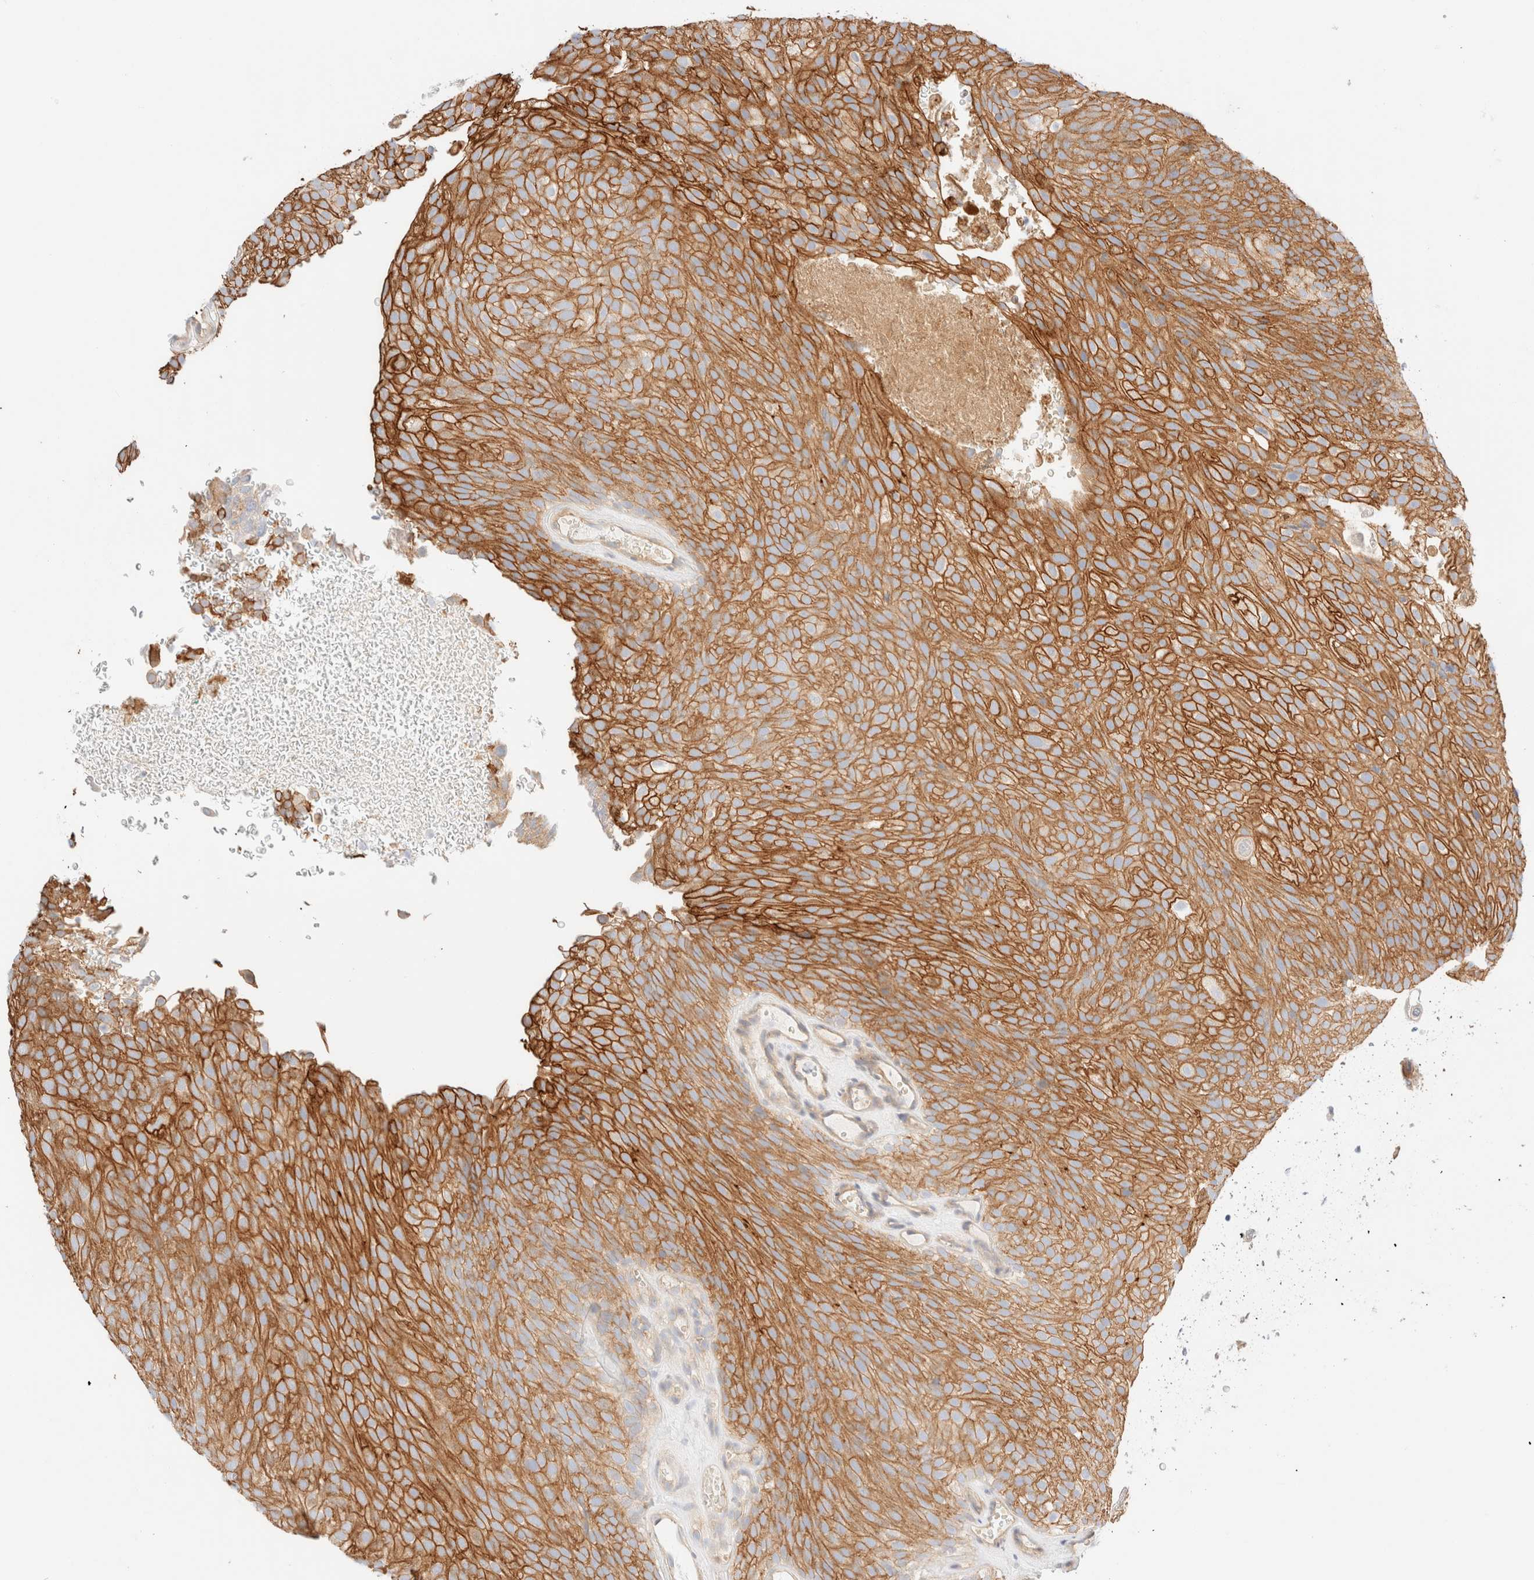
{"staining": {"intensity": "moderate", "quantity": ">75%", "location": "cytoplasmic/membranous"}, "tissue": "urothelial cancer", "cell_type": "Tumor cells", "image_type": "cancer", "snomed": [{"axis": "morphology", "description": "Urothelial carcinoma, Low grade"}, {"axis": "topography", "description": "Urinary bladder"}], "caption": "Urothelial cancer stained for a protein (brown) displays moderate cytoplasmic/membranous positive positivity in approximately >75% of tumor cells.", "gene": "NIBAN2", "patient": {"sex": "male", "age": 78}}